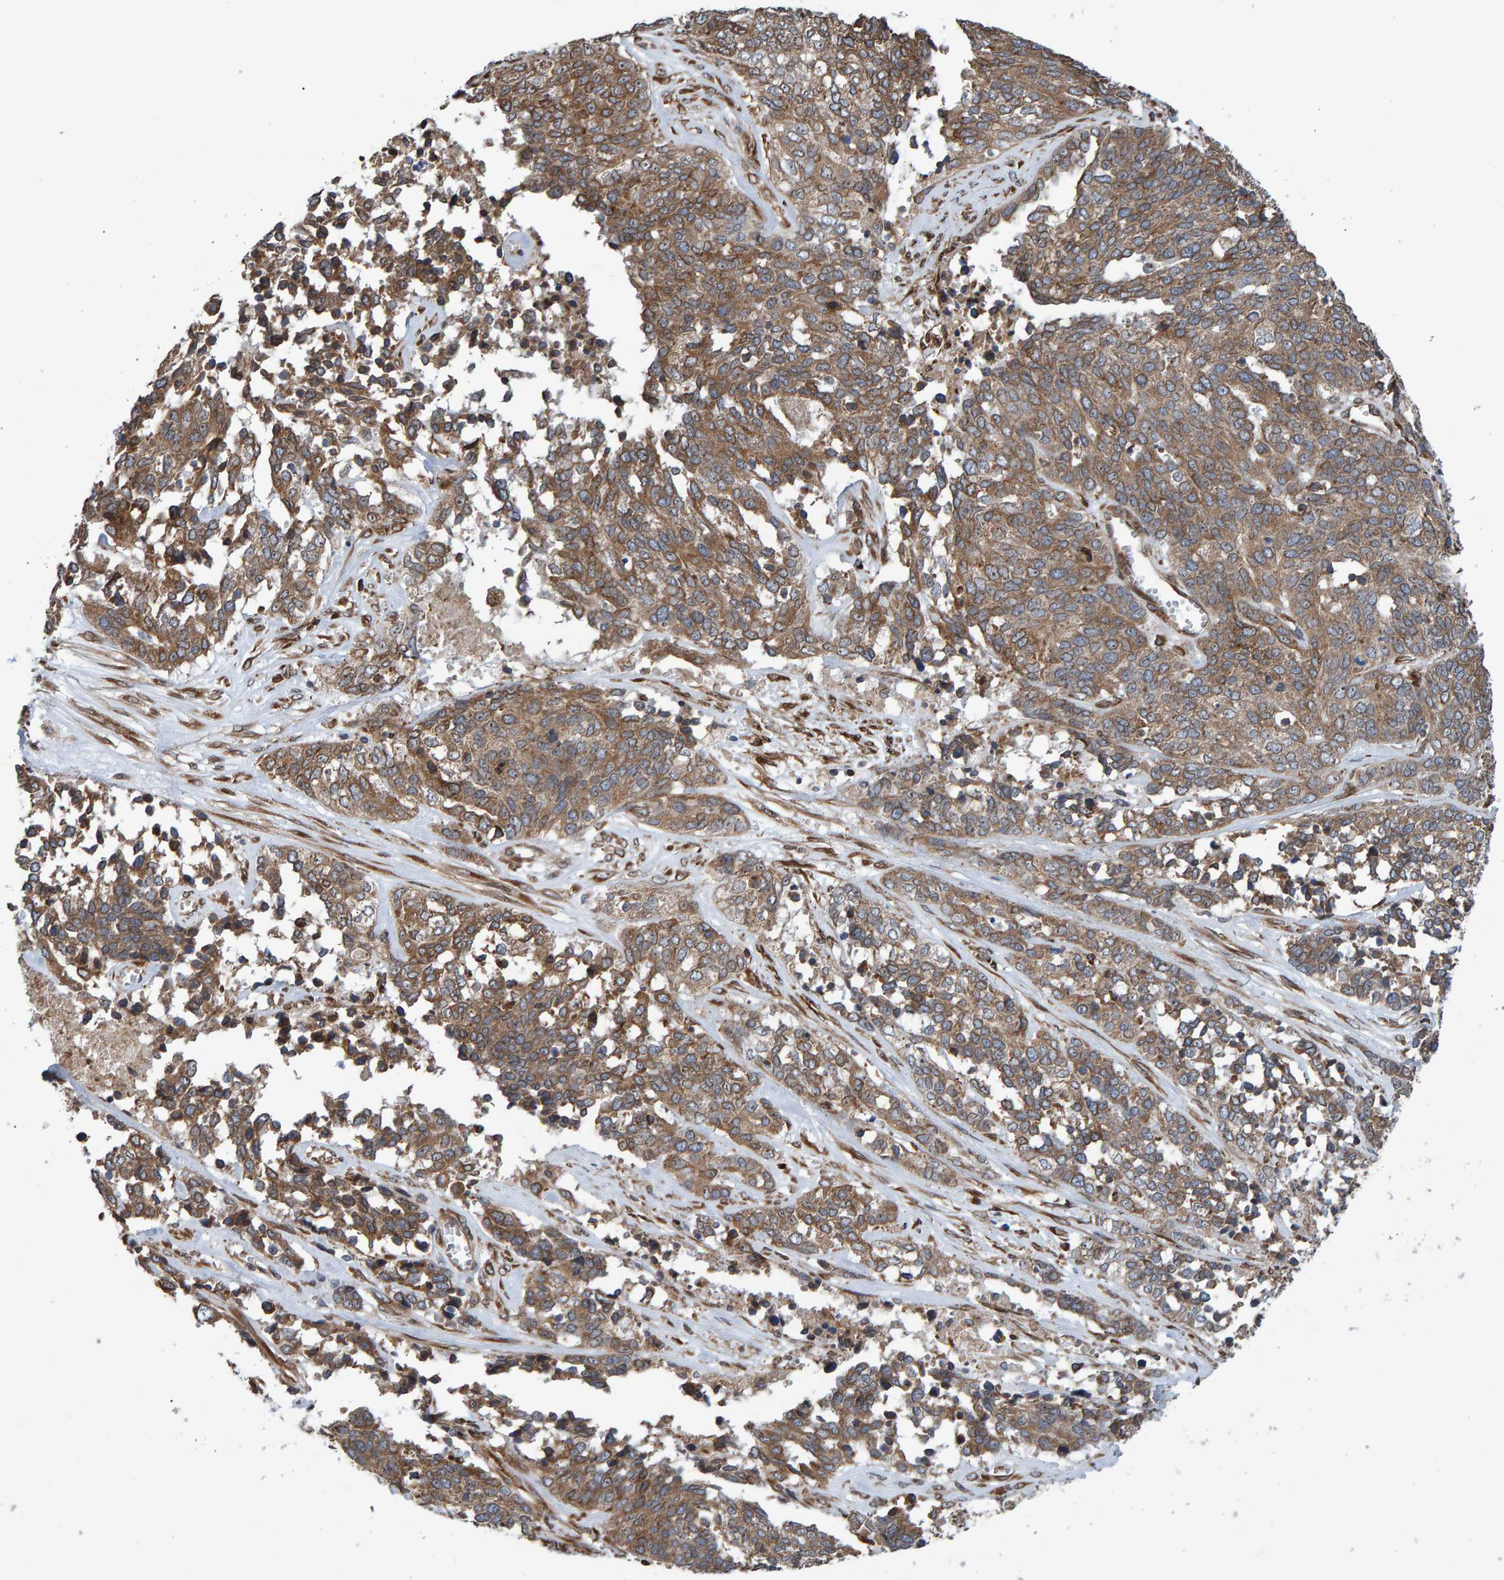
{"staining": {"intensity": "moderate", "quantity": ">75%", "location": "cytoplasmic/membranous"}, "tissue": "ovarian cancer", "cell_type": "Tumor cells", "image_type": "cancer", "snomed": [{"axis": "morphology", "description": "Cystadenocarcinoma, serous, NOS"}, {"axis": "topography", "description": "Ovary"}], "caption": "Immunohistochemical staining of human ovarian cancer (serous cystadenocarcinoma) reveals medium levels of moderate cytoplasmic/membranous expression in approximately >75% of tumor cells.", "gene": "FAM117A", "patient": {"sex": "female", "age": 44}}